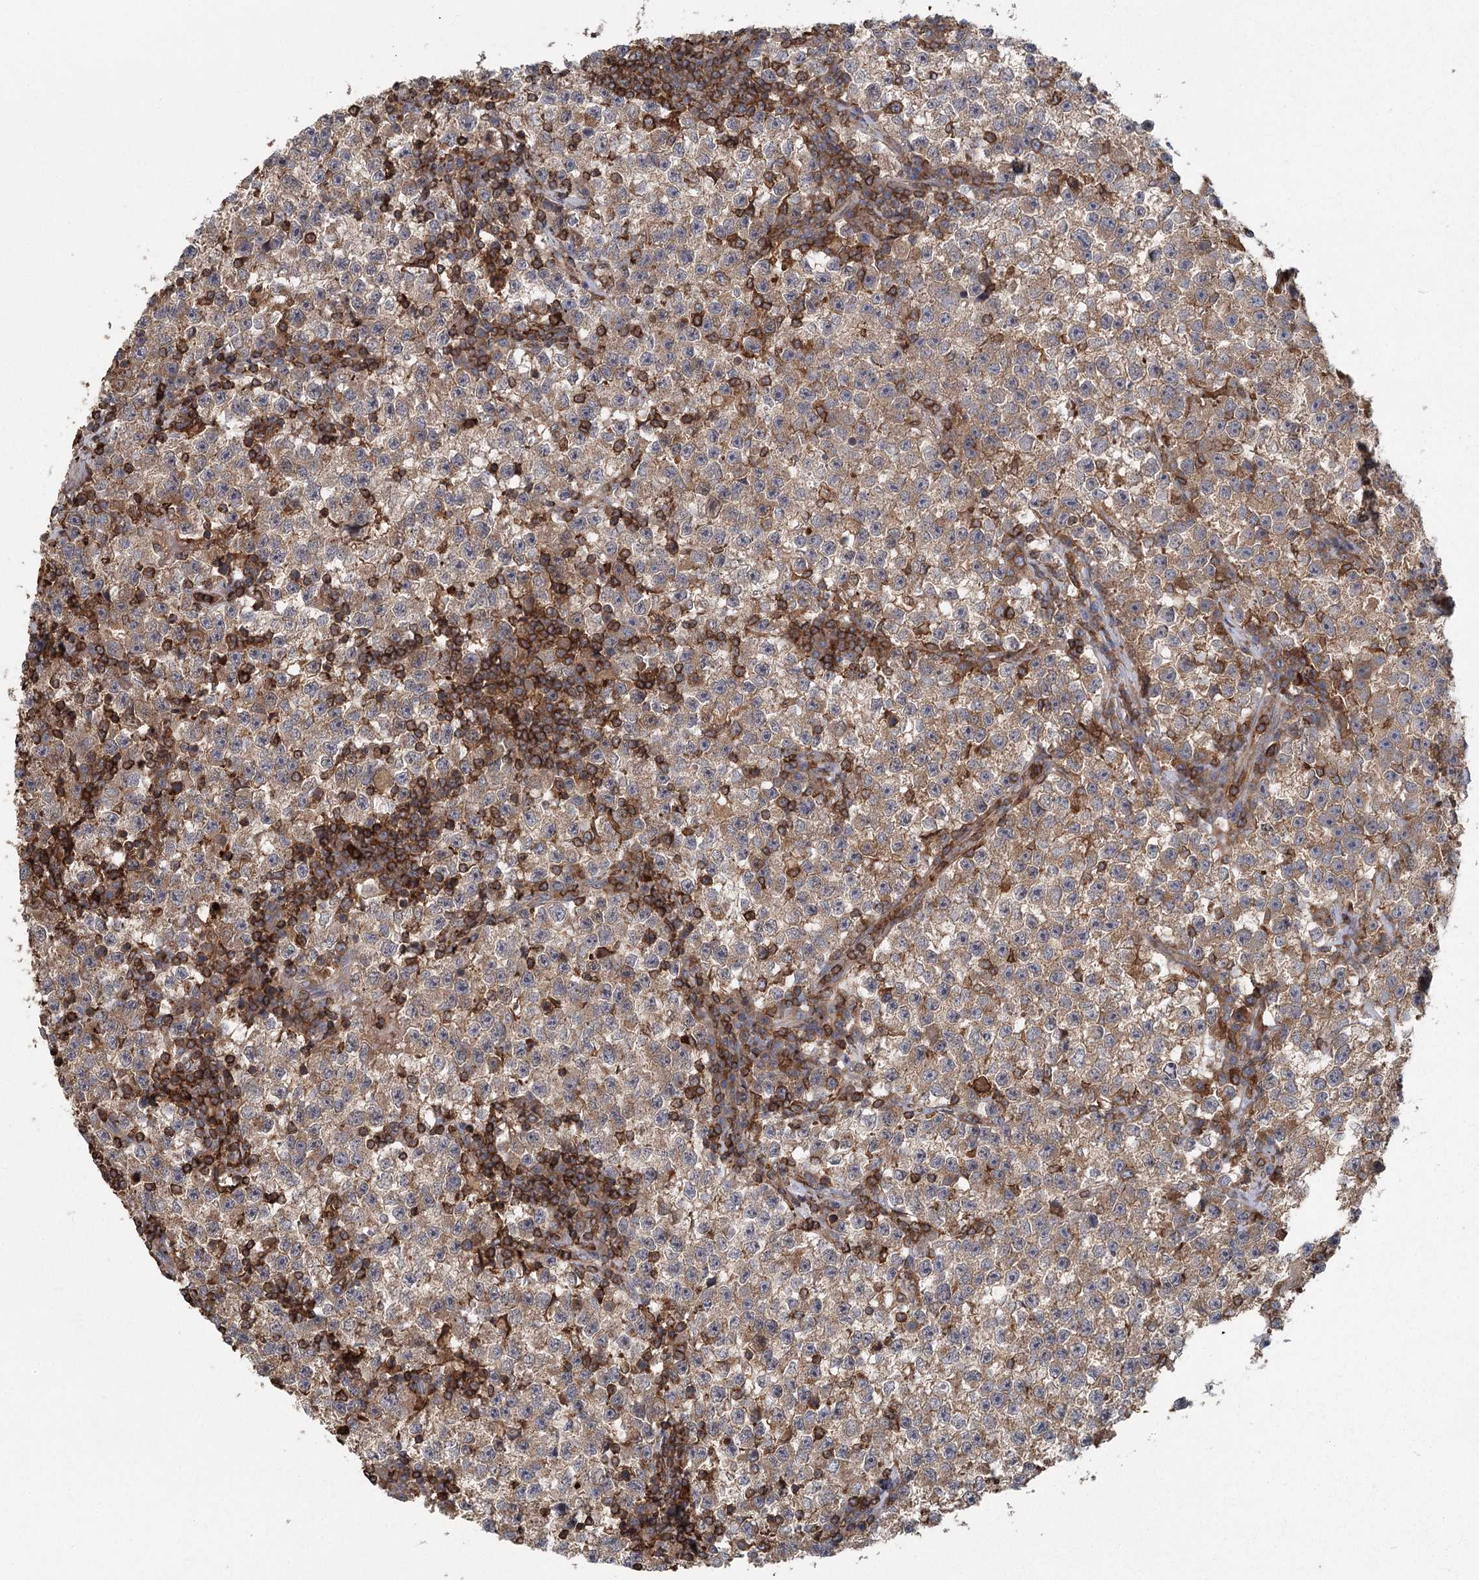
{"staining": {"intensity": "moderate", "quantity": ">75%", "location": "cytoplasmic/membranous"}, "tissue": "testis cancer", "cell_type": "Tumor cells", "image_type": "cancer", "snomed": [{"axis": "morphology", "description": "Seminoma, NOS"}, {"axis": "topography", "description": "Testis"}], "caption": "DAB immunohistochemical staining of testis seminoma reveals moderate cytoplasmic/membranous protein positivity in about >75% of tumor cells.", "gene": "PLEKHA7", "patient": {"sex": "male", "age": 22}}